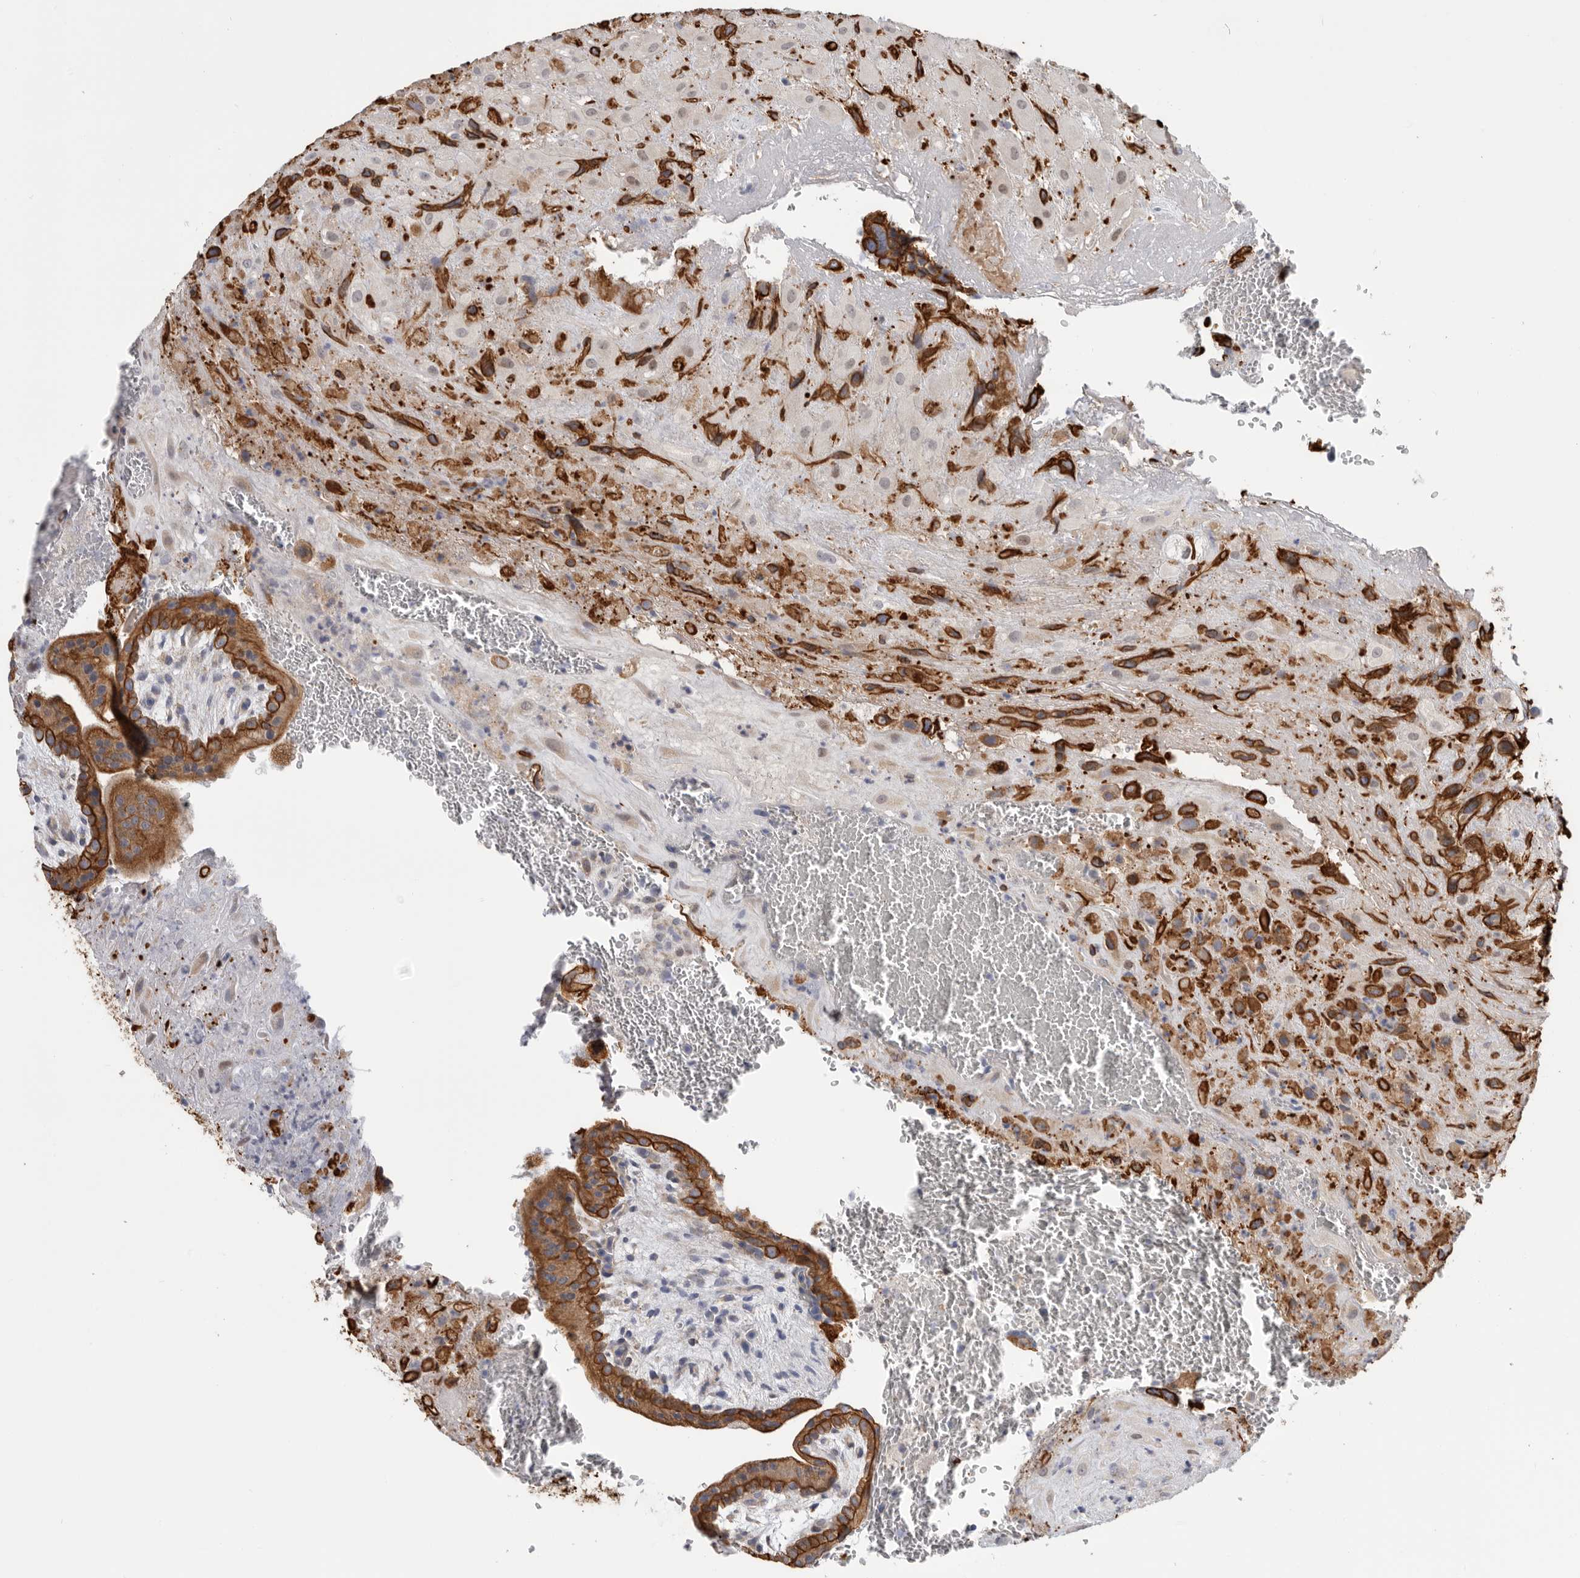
{"staining": {"intensity": "strong", "quantity": ">75%", "location": "cytoplasmic/membranous"}, "tissue": "placenta", "cell_type": "Decidual cells", "image_type": "normal", "snomed": [{"axis": "morphology", "description": "Normal tissue, NOS"}, {"axis": "topography", "description": "Placenta"}], "caption": "This is a photomicrograph of IHC staining of normal placenta, which shows strong positivity in the cytoplasmic/membranous of decidual cells.", "gene": "MTFR1L", "patient": {"sex": "female", "age": 35}}